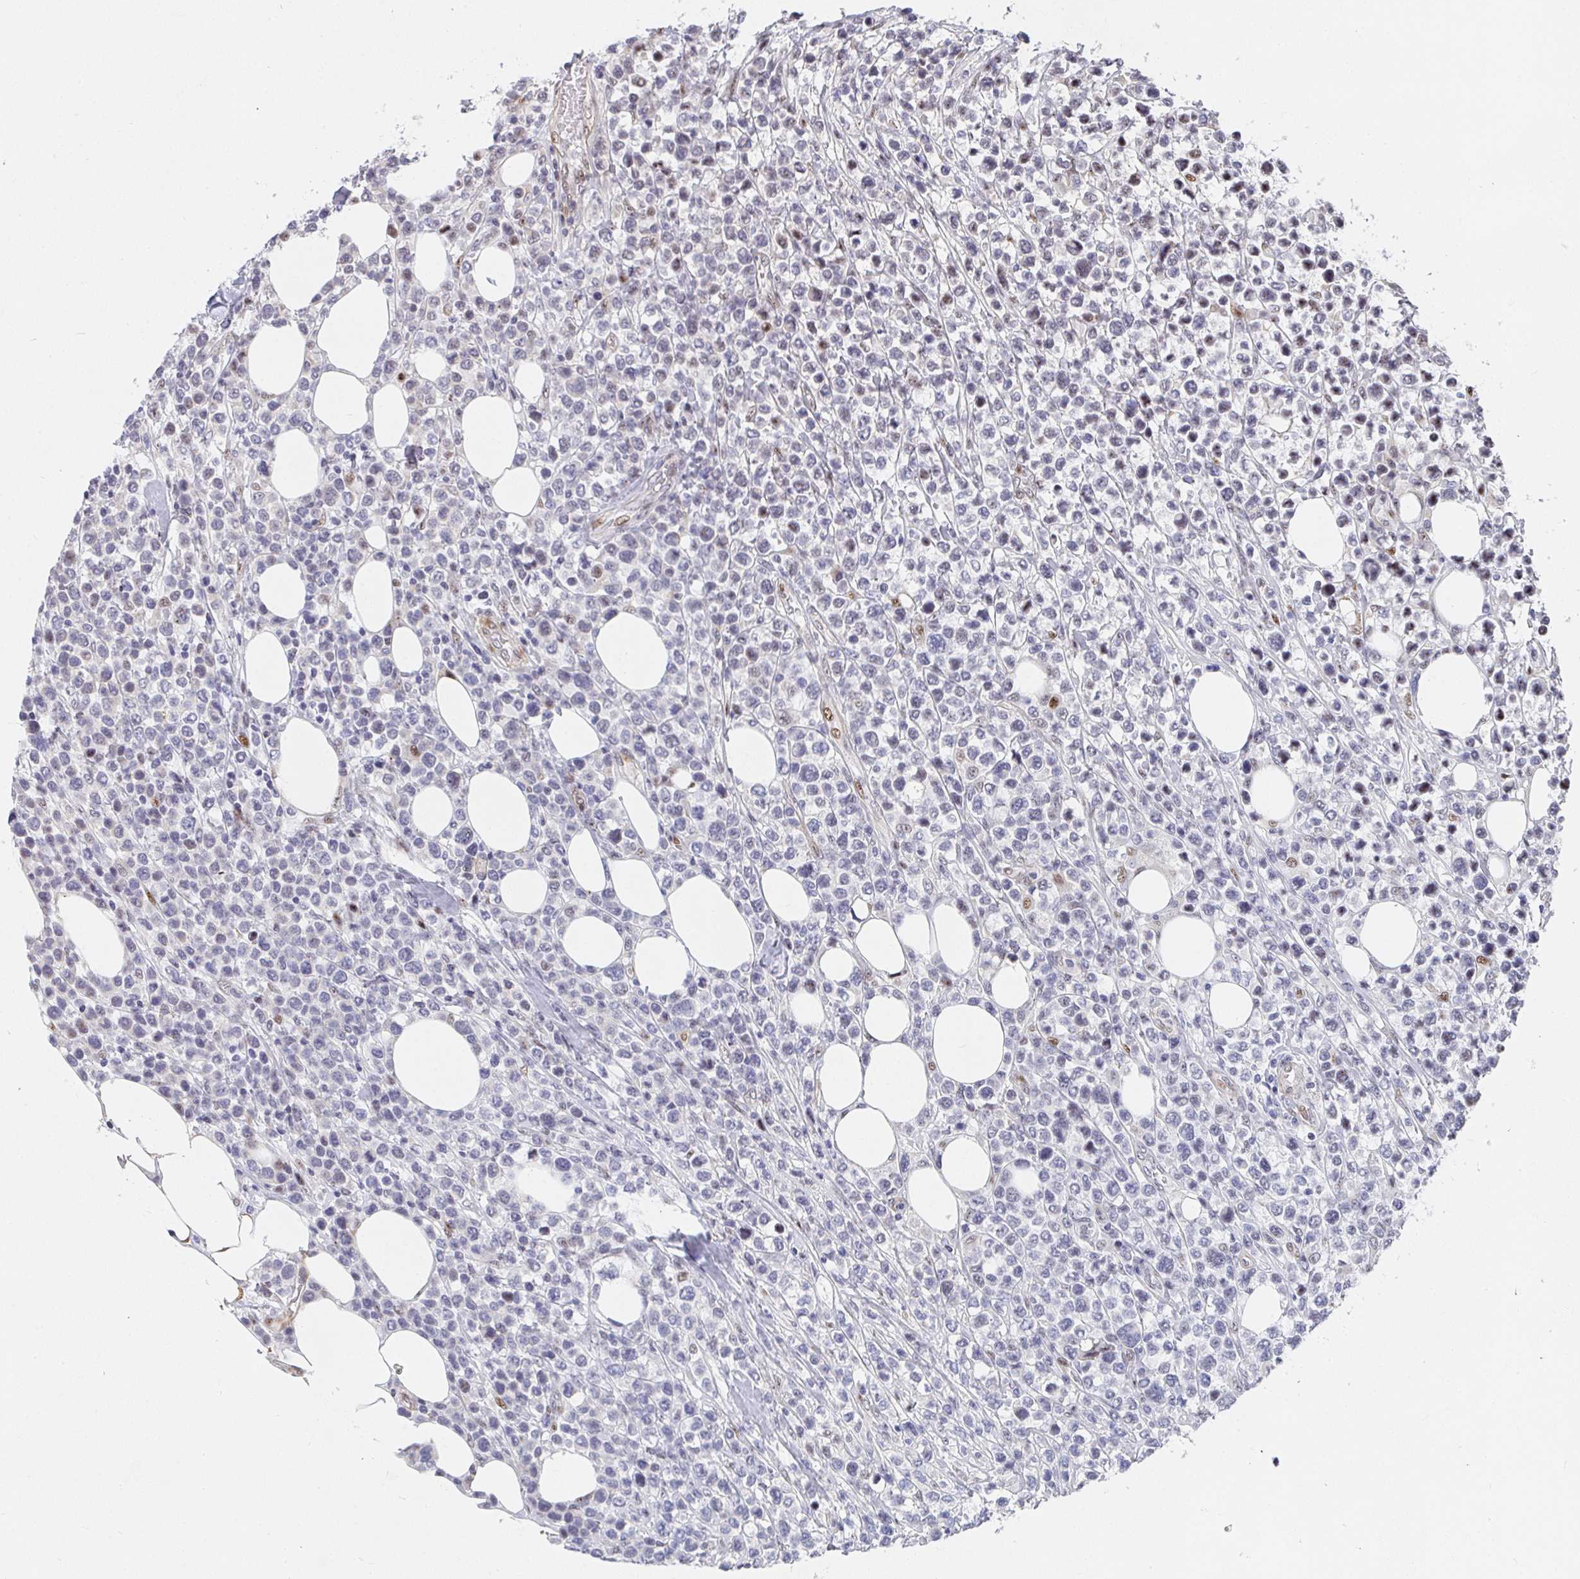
{"staining": {"intensity": "moderate", "quantity": "<25%", "location": "nuclear"}, "tissue": "lymphoma", "cell_type": "Tumor cells", "image_type": "cancer", "snomed": [{"axis": "morphology", "description": "Malignant lymphoma, non-Hodgkin's type, High grade"}, {"axis": "topography", "description": "Soft tissue"}], "caption": "IHC image of neoplastic tissue: high-grade malignant lymphoma, non-Hodgkin's type stained using immunohistochemistry shows low levels of moderate protein expression localized specifically in the nuclear of tumor cells, appearing as a nuclear brown color.", "gene": "ZIC3", "patient": {"sex": "female", "age": 56}}